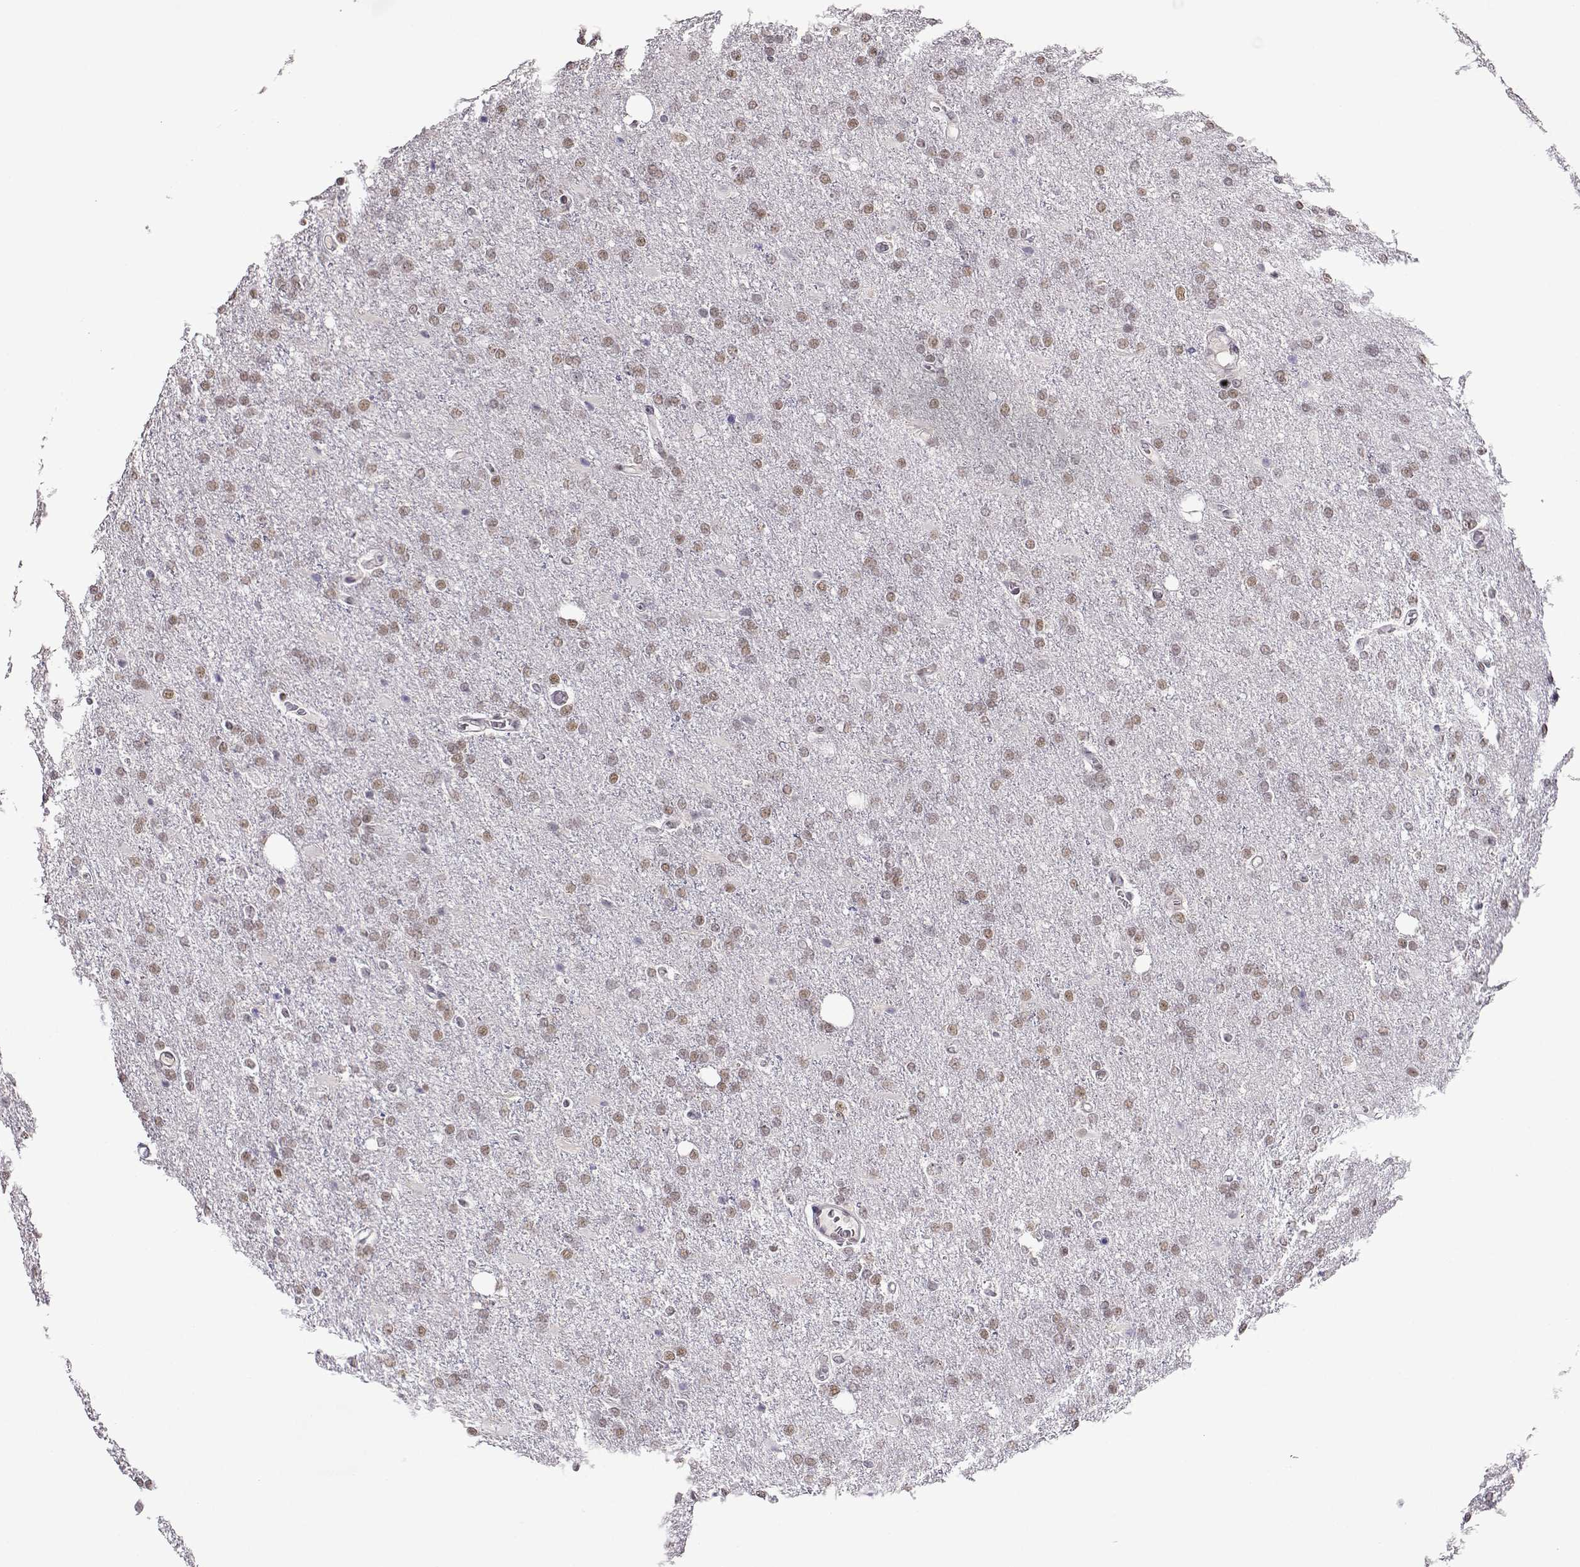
{"staining": {"intensity": "weak", "quantity": "25%-75%", "location": "nuclear"}, "tissue": "glioma", "cell_type": "Tumor cells", "image_type": "cancer", "snomed": [{"axis": "morphology", "description": "Glioma, malignant, High grade"}, {"axis": "topography", "description": "Cerebral cortex"}], "caption": "This photomicrograph shows immunohistochemistry (IHC) staining of glioma, with low weak nuclear staining in approximately 25%-75% of tumor cells.", "gene": "POLI", "patient": {"sex": "male", "age": 70}}